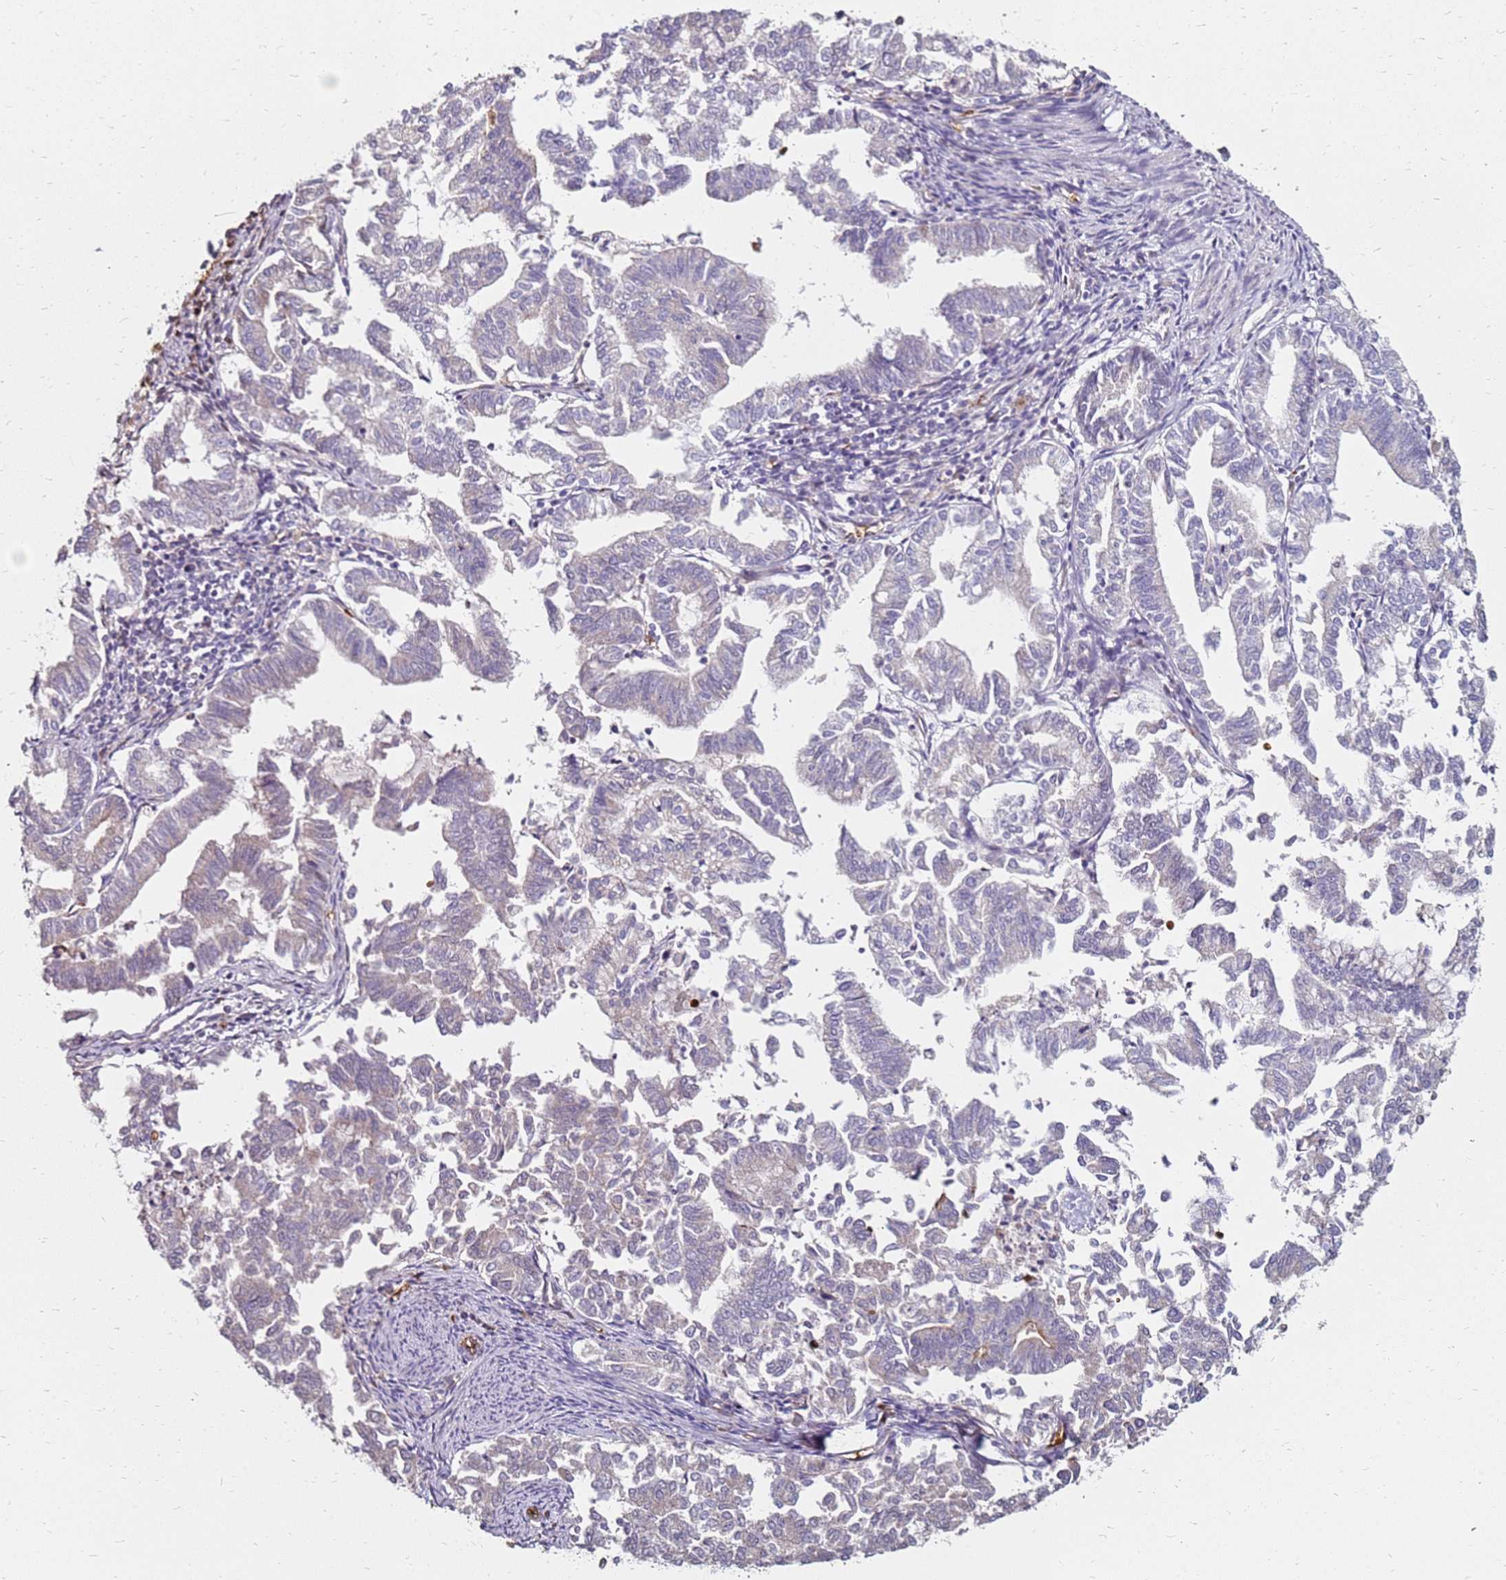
{"staining": {"intensity": "negative", "quantity": "none", "location": "none"}, "tissue": "endometrial cancer", "cell_type": "Tumor cells", "image_type": "cancer", "snomed": [{"axis": "morphology", "description": "Adenocarcinoma, NOS"}, {"axis": "topography", "description": "Endometrium"}], "caption": "This is a photomicrograph of immunohistochemistry (IHC) staining of endometrial cancer, which shows no staining in tumor cells. Nuclei are stained in blue.", "gene": "RNF11", "patient": {"sex": "female", "age": 79}}